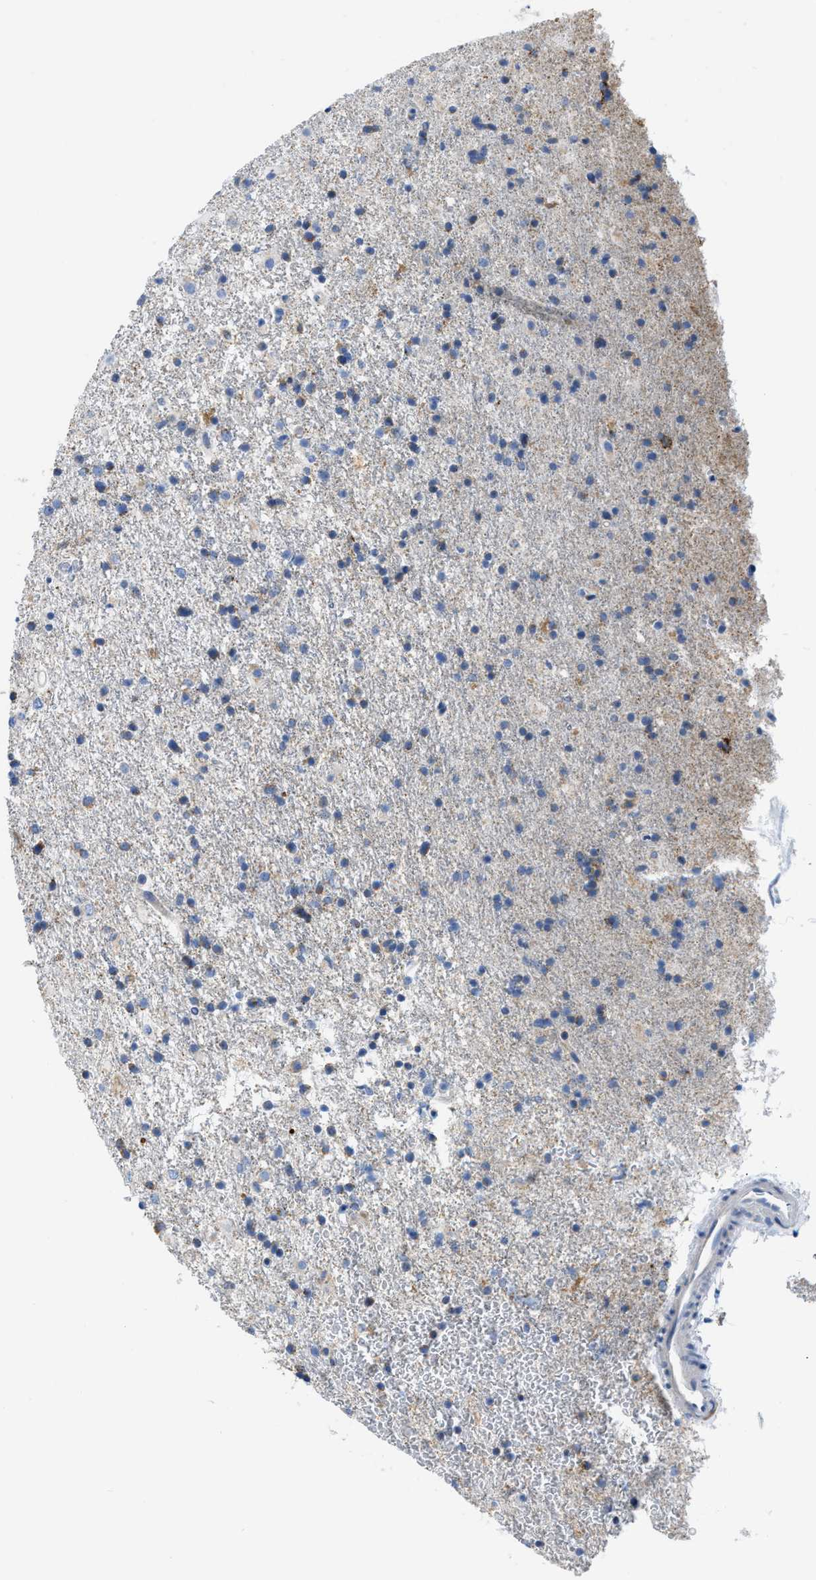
{"staining": {"intensity": "weak", "quantity": "<25%", "location": "cytoplasmic/membranous"}, "tissue": "glioma", "cell_type": "Tumor cells", "image_type": "cancer", "snomed": [{"axis": "morphology", "description": "Glioma, malignant, Low grade"}, {"axis": "topography", "description": "Brain"}], "caption": "Immunohistochemistry photomicrograph of human glioma stained for a protein (brown), which displays no expression in tumor cells.", "gene": "SLC25A13", "patient": {"sex": "male", "age": 65}}